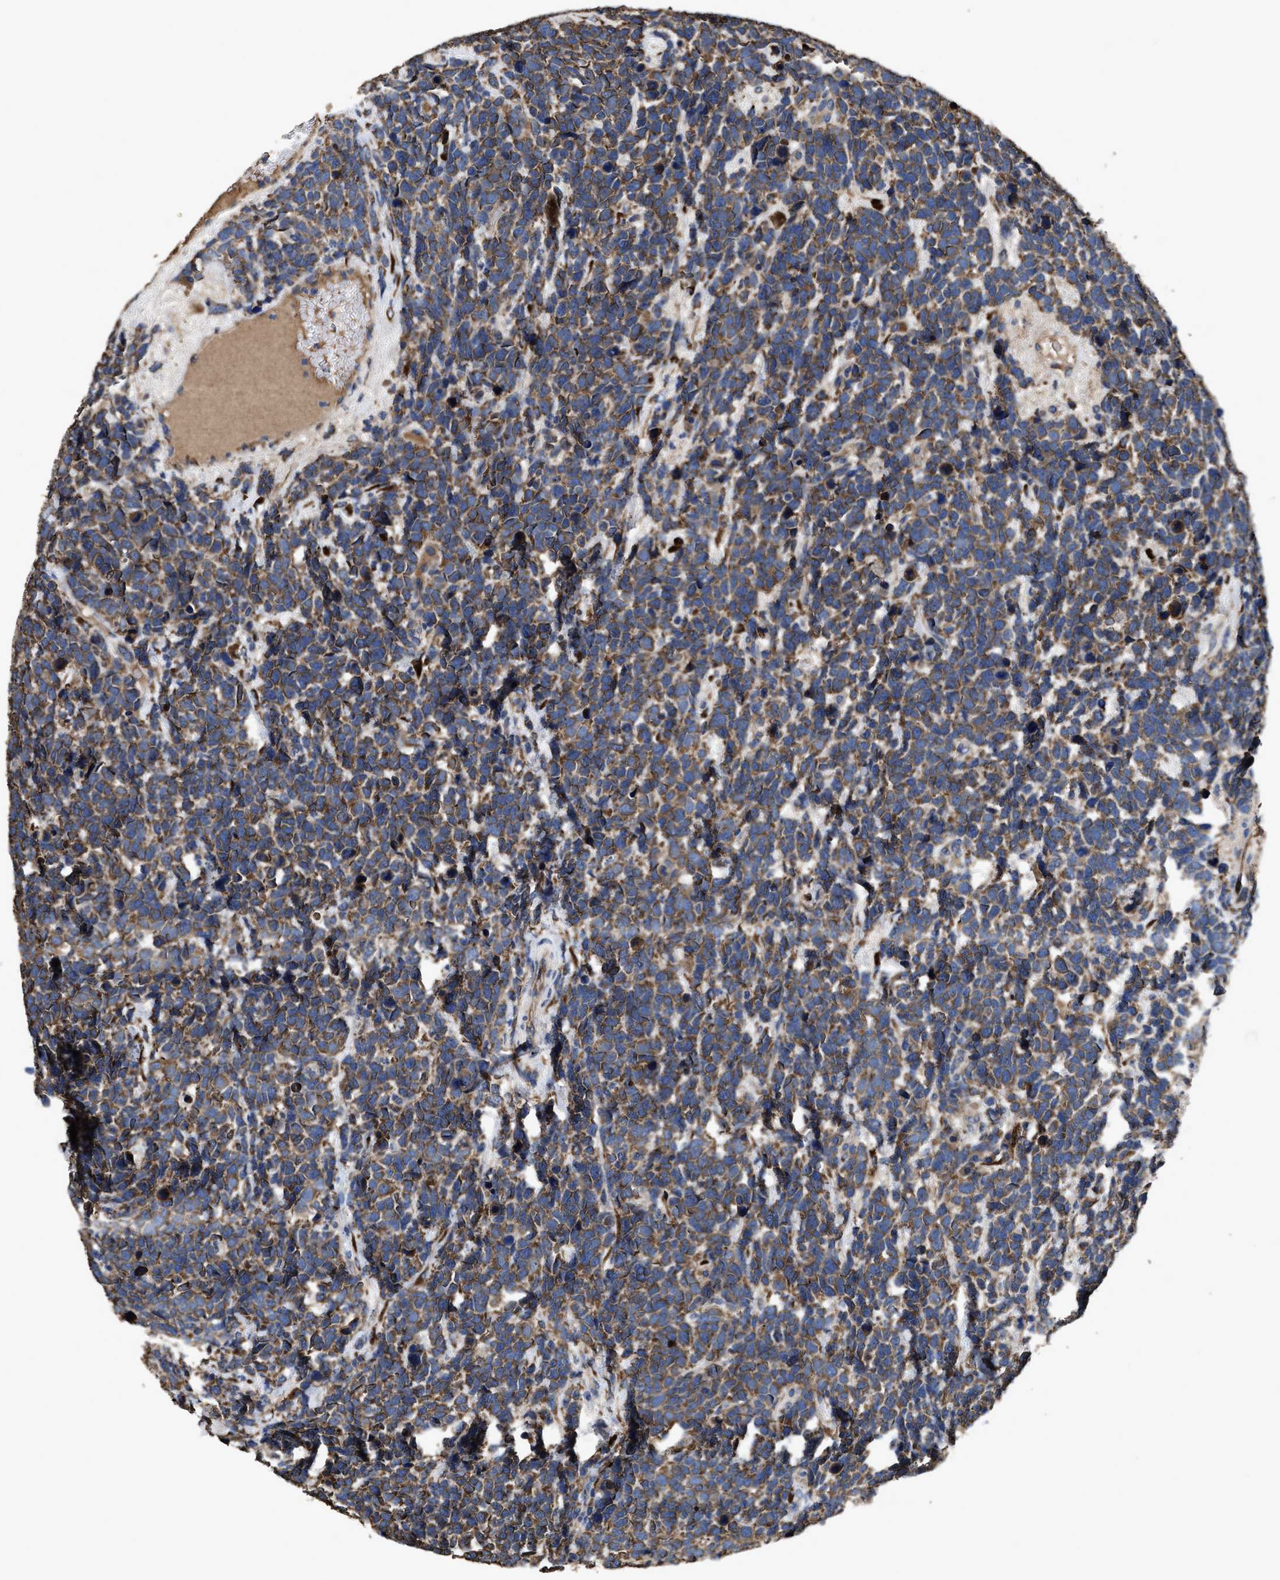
{"staining": {"intensity": "moderate", "quantity": ">75%", "location": "cytoplasmic/membranous"}, "tissue": "urothelial cancer", "cell_type": "Tumor cells", "image_type": "cancer", "snomed": [{"axis": "morphology", "description": "Urothelial carcinoma, High grade"}, {"axis": "topography", "description": "Urinary bladder"}], "caption": "A photomicrograph of human urothelial cancer stained for a protein exhibits moderate cytoplasmic/membranous brown staining in tumor cells.", "gene": "IDNK", "patient": {"sex": "female", "age": 82}}